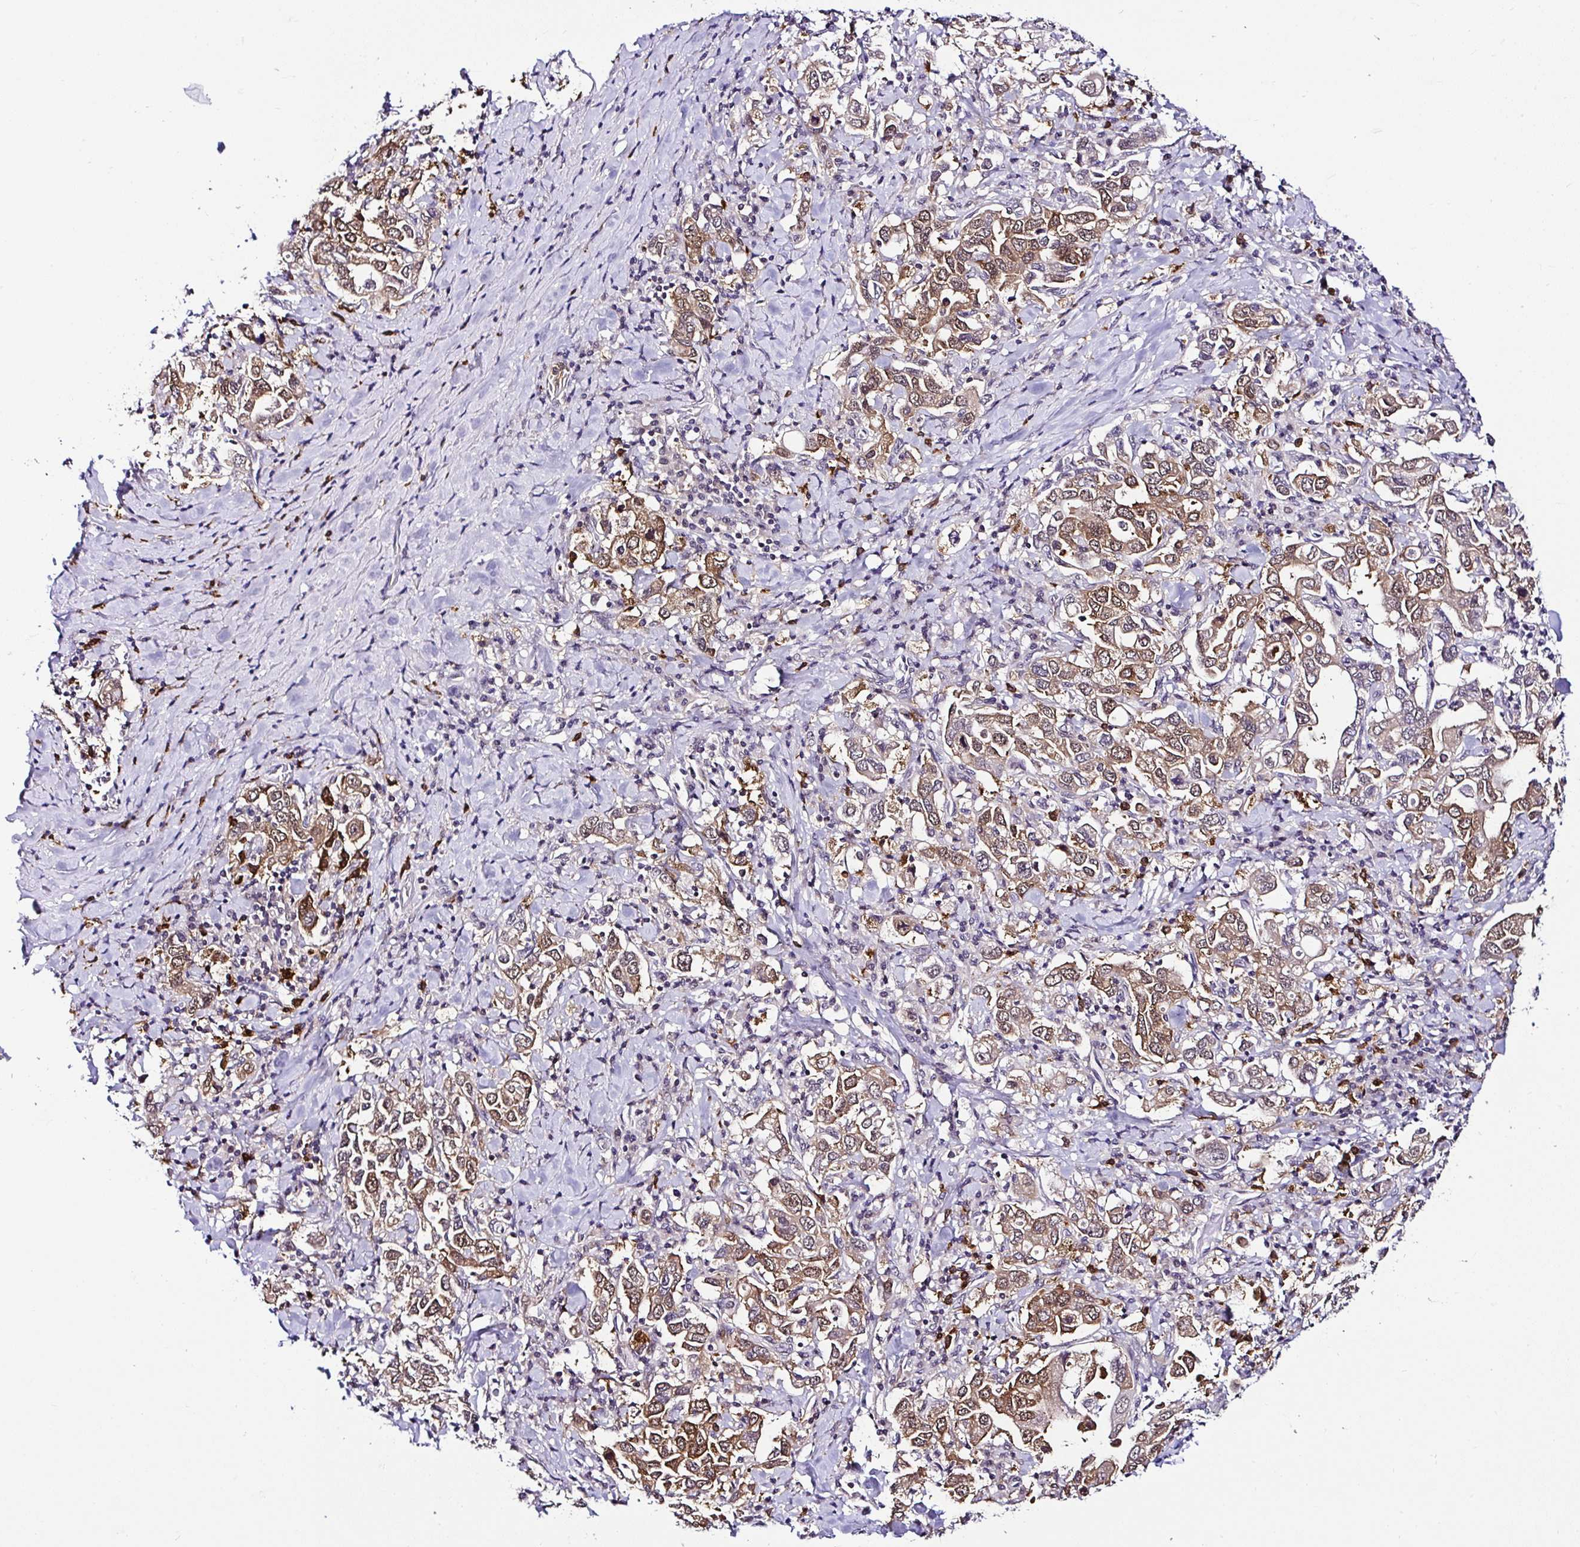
{"staining": {"intensity": "moderate", "quantity": ">75%", "location": "cytoplasmic/membranous,nuclear"}, "tissue": "stomach cancer", "cell_type": "Tumor cells", "image_type": "cancer", "snomed": [{"axis": "morphology", "description": "Adenocarcinoma, NOS"}, {"axis": "topography", "description": "Stomach, upper"}], "caption": "Adenocarcinoma (stomach) stained for a protein (brown) displays moderate cytoplasmic/membranous and nuclear positive positivity in approximately >75% of tumor cells.", "gene": "PIN4", "patient": {"sex": "male", "age": 62}}